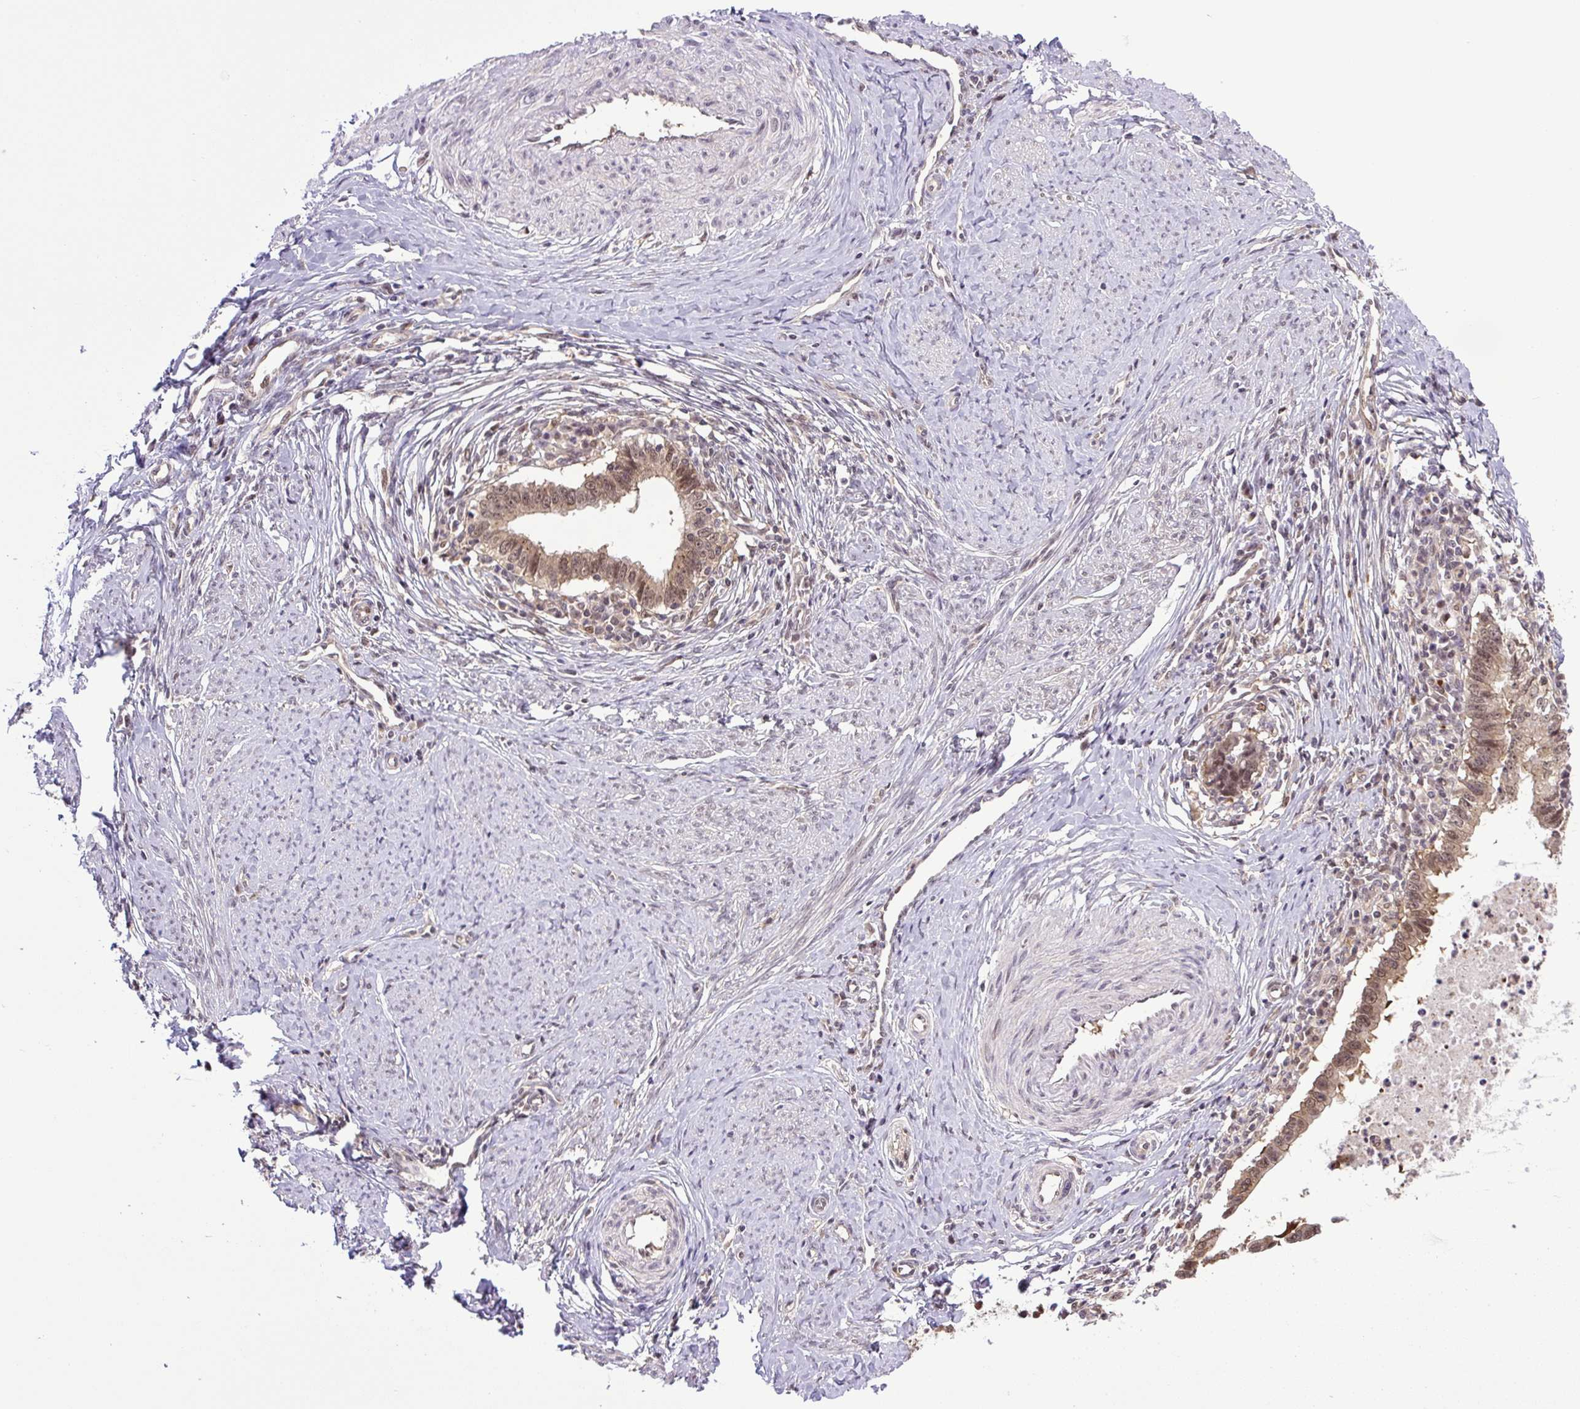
{"staining": {"intensity": "moderate", "quantity": ">75%", "location": "cytoplasmic/membranous,nuclear"}, "tissue": "cervical cancer", "cell_type": "Tumor cells", "image_type": "cancer", "snomed": [{"axis": "morphology", "description": "Adenocarcinoma, NOS"}, {"axis": "topography", "description": "Cervix"}], "caption": "DAB (3,3'-diaminobenzidine) immunohistochemical staining of human cervical adenocarcinoma exhibits moderate cytoplasmic/membranous and nuclear protein staining in about >75% of tumor cells. The staining was performed using DAB, with brown indicating positive protein expression. Nuclei are stained blue with hematoxylin.", "gene": "SGTA", "patient": {"sex": "female", "age": 36}}